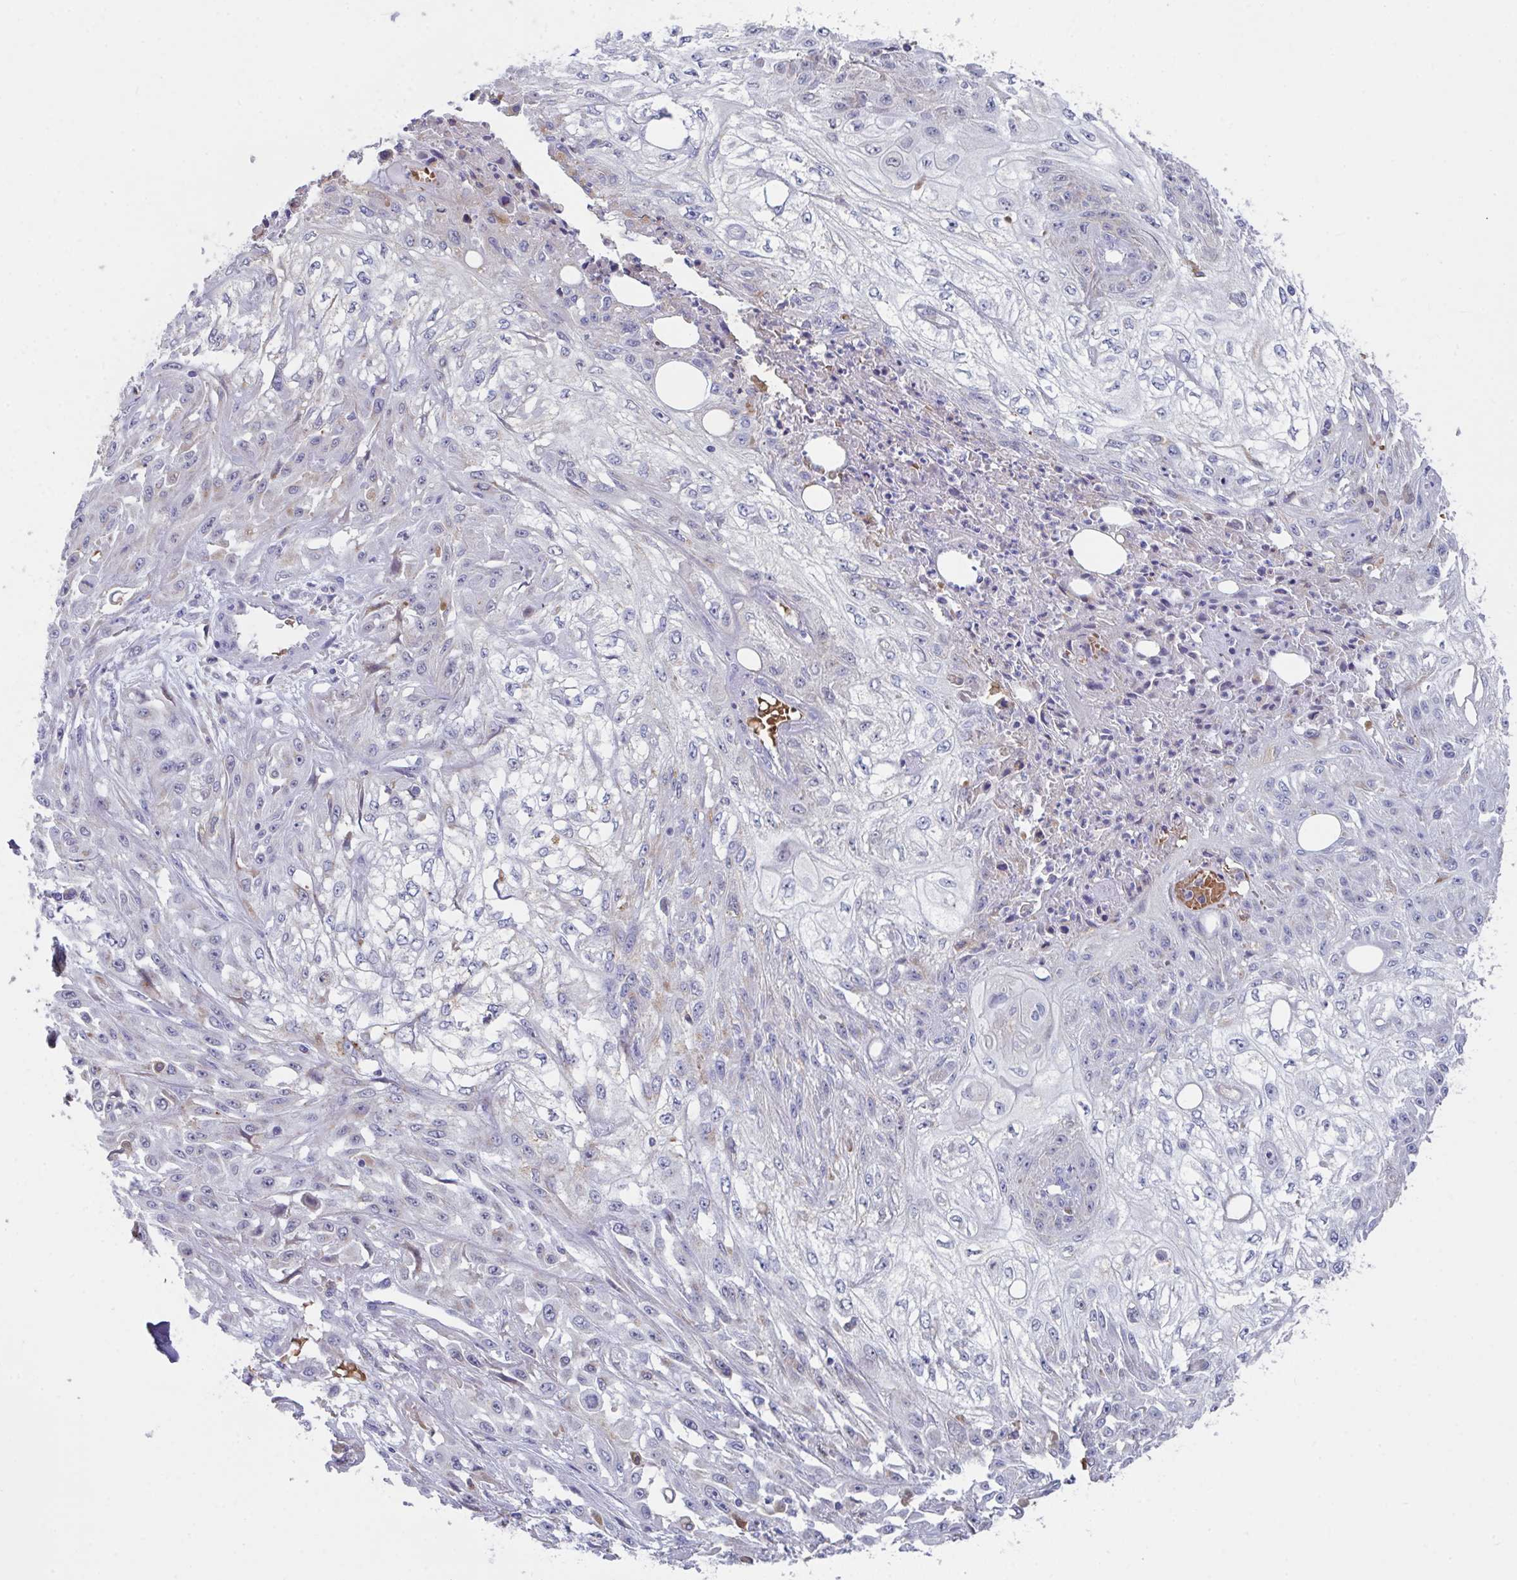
{"staining": {"intensity": "negative", "quantity": "none", "location": "none"}, "tissue": "skin cancer", "cell_type": "Tumor cells", "image_type": "cancer", "snomed": [{"axis": "morphology", "description": "Squamous cell carcinoma, NOS"}, {"axis": "morphology", "description": "Squamous cell carcinoma, metastatic, NOS"}, {"axis": "topography", "description": "Skin"}, {"axis": "topography", "description": "Lymph node"}], "caption": "Immunohistochemical staining of human skin cancer (metastatic squamous cell carcinoma) demonstrates no significant expression in tumor cells.", "gene": "TFAP2C", "patient": {"sex": "male", "age": 75}}